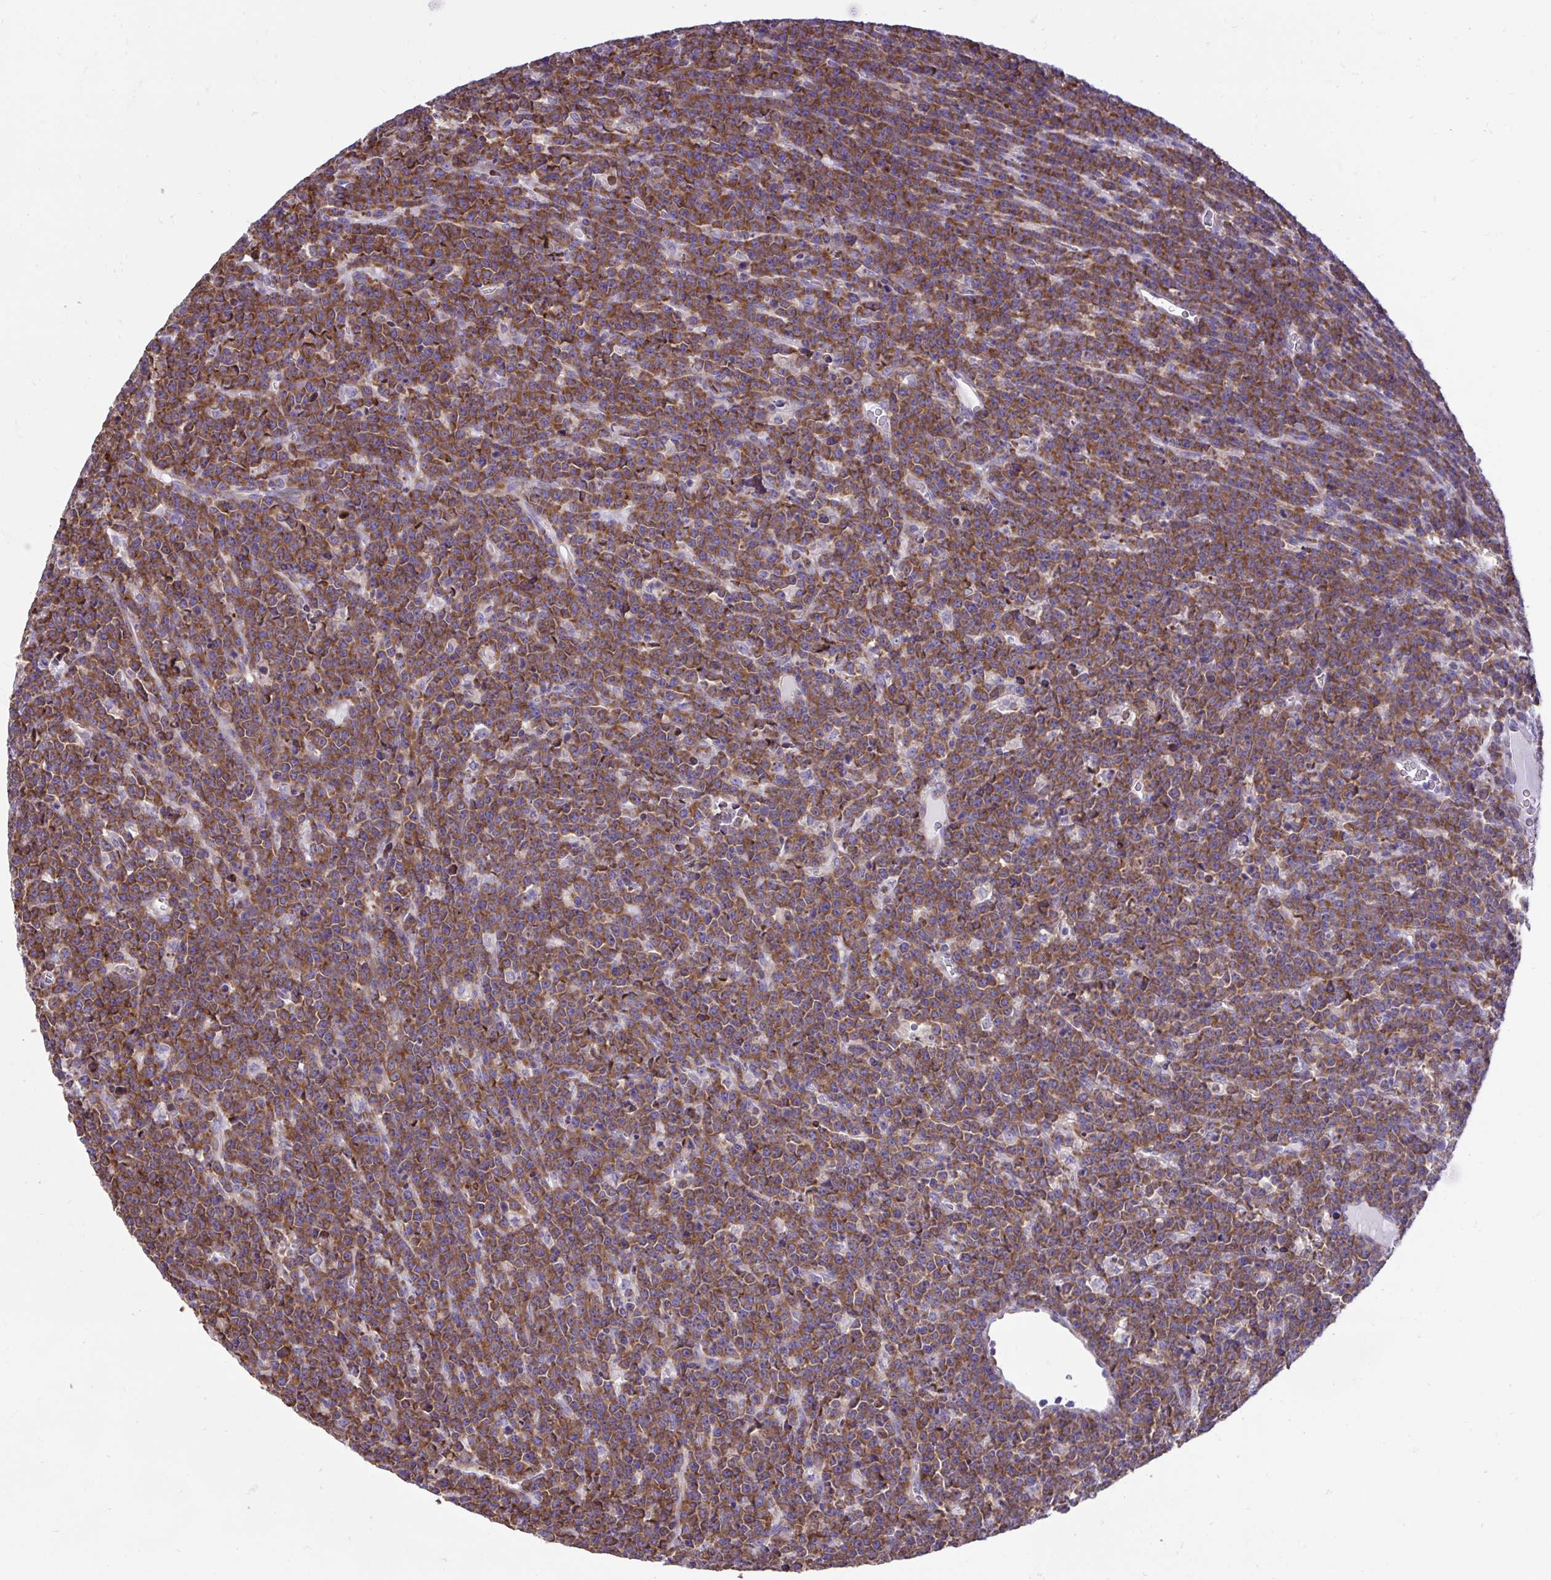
{"staining": {"intensity": "strong", "quantity": ">75%", "location": "cytoplasmic/membranous"}, "tissue": "lymphoma", "cell_type": "Tumor cells", "image_type": "cancer", "snomed": [{"axis": "morphology", "description": "Malignant lymphoma, non-Hodgkin's type, High grade"}, {"axis": "topography", "description": "Ovary"}], "caption": "Immunohistochemistry (DAB (3,3'-diaminobenzidine)) staining of high-grade malignant lymphoma, non-Hodgkin's type shows strong cytoplasmic/membranous protein expression in approximately >75% of tumor cells.", "gene": "RPL7", "patient": {"sex": "female", "age": 56}}